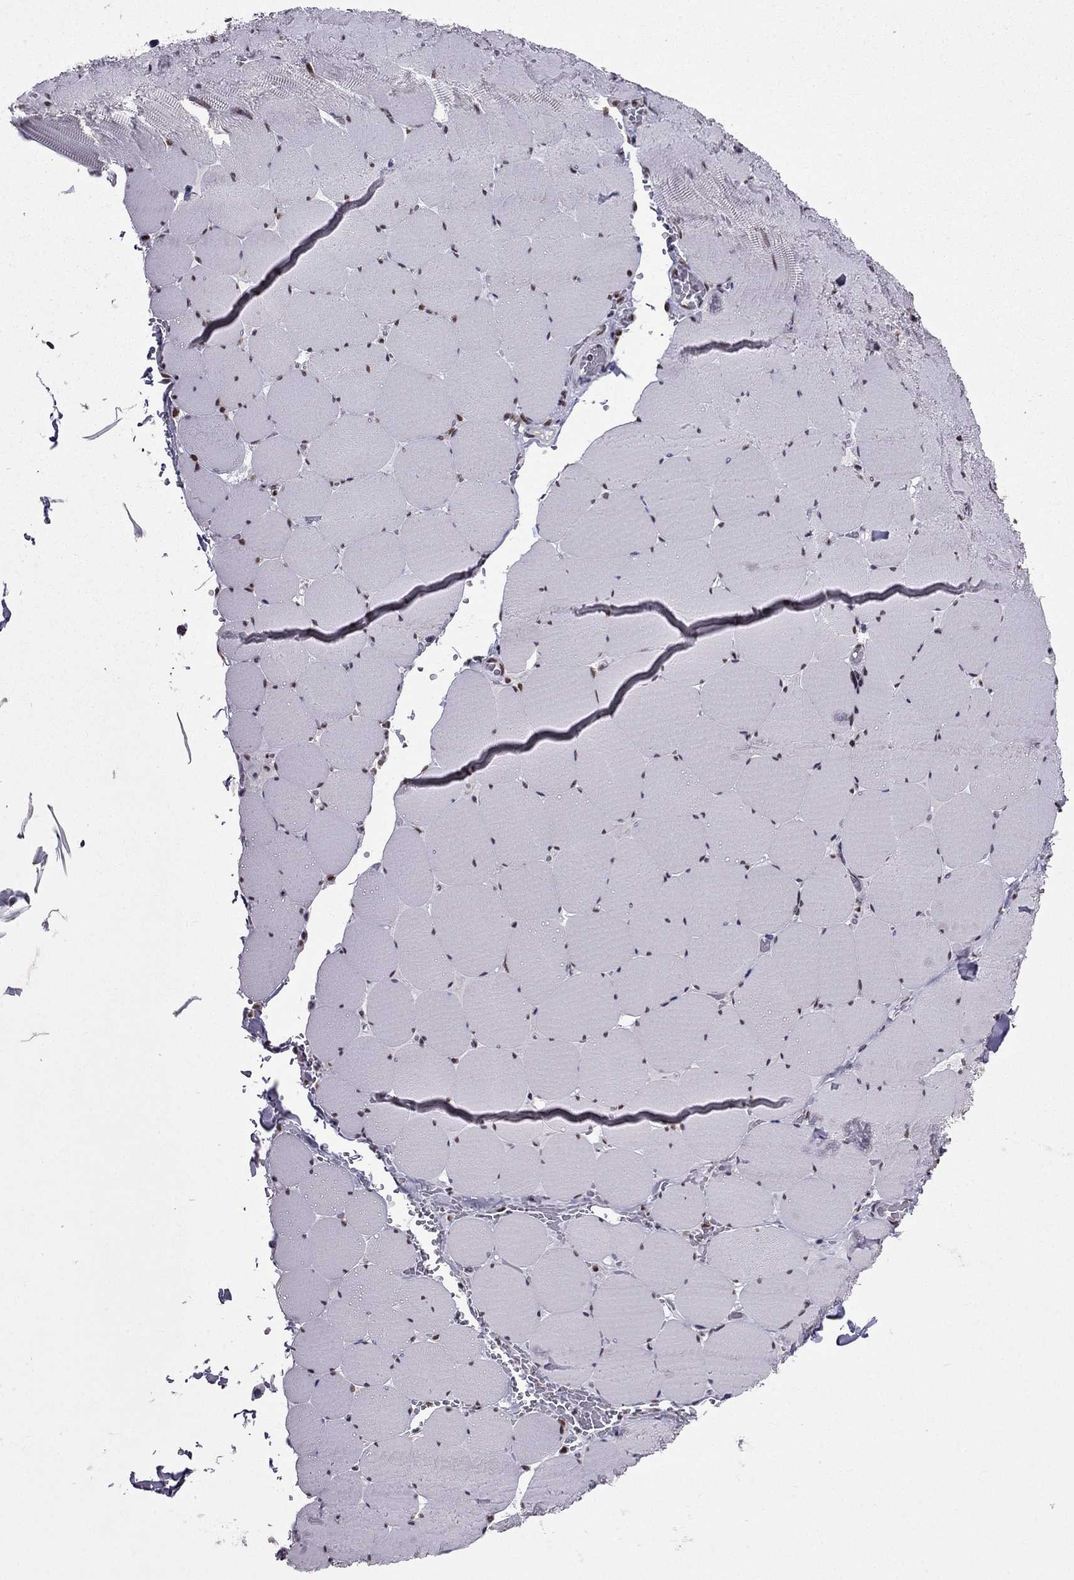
{"staining": {"intensity": "weak", "quantity": "25%-75%", "location": "nuclear"}, "tissue": "skeletal muscle", "cell_type": "Myocytes", "image_type": "normal", "snomed": [{"axis": "morphology", "description": "Normal tissue, NOS"}, {"axis": "morphology", "description": "Malignant melanoma, Metastatic site"}, {"axis": "topography", "description": "Skeletal muscle"}], "caption": "Immunohistochemistry (IHC) image of benign skeletal muscle stained for a protein (brown), which shows low levels of weak nuclear positivity in approximately 25%-75% of myocytes.", "gene": "ZNF420", "patient": {"sex": "male", "age": 50}}